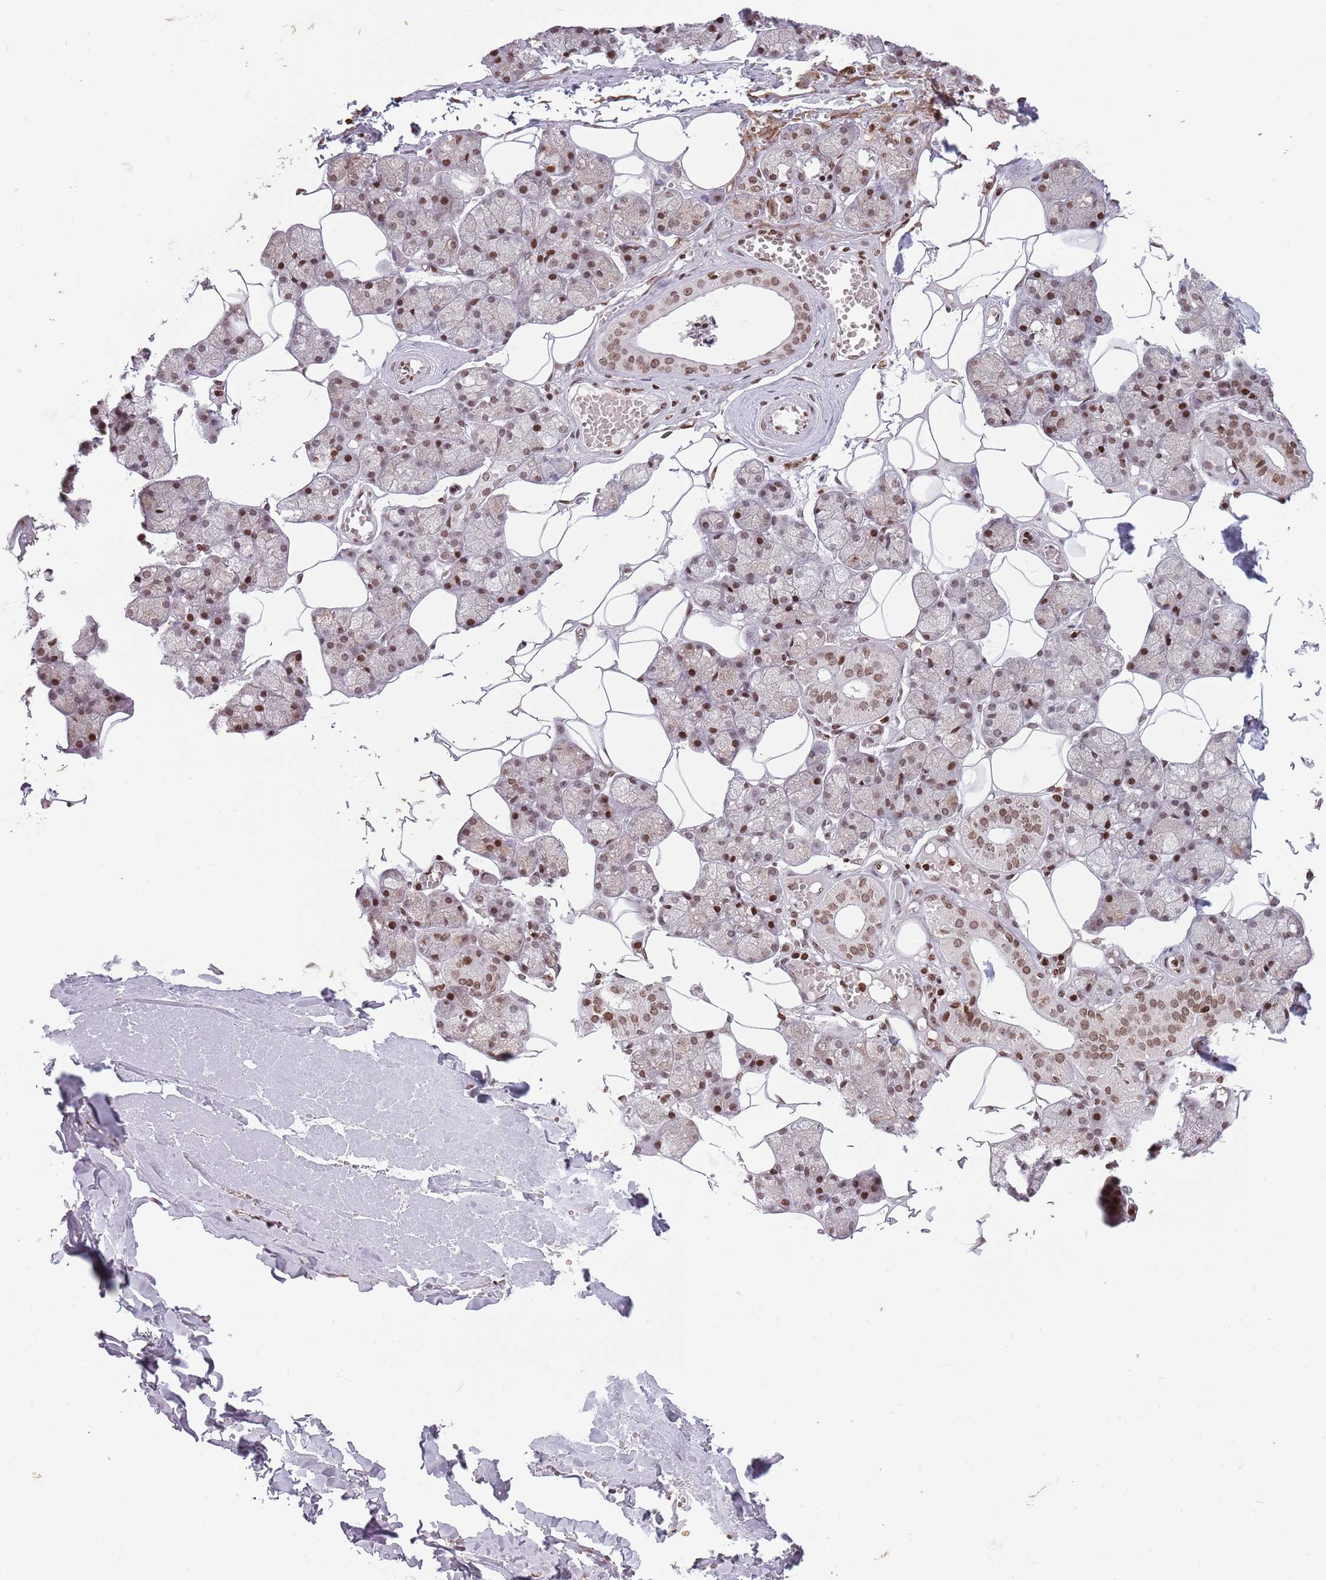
{"staining": {"intensity": "moderate", "quantity": ">75%", "location": "nuclear"}, "tissue": "salivary gland", "cell_type": "Glandular cells", "image_type": "normal", "snomed": [{"axis": "morphology", "description": "Normal tissue, NOS"}, {"axis": "topography", "description": "Salivary gland"}], "caption": "Moderate nuclear staining for a protein is identified in approximately >75% of glandular cells of normal salivary gland using immunohistochemistry.", "gene": "SH3RF3", "patient": {"sex": "male", "age": 62}}